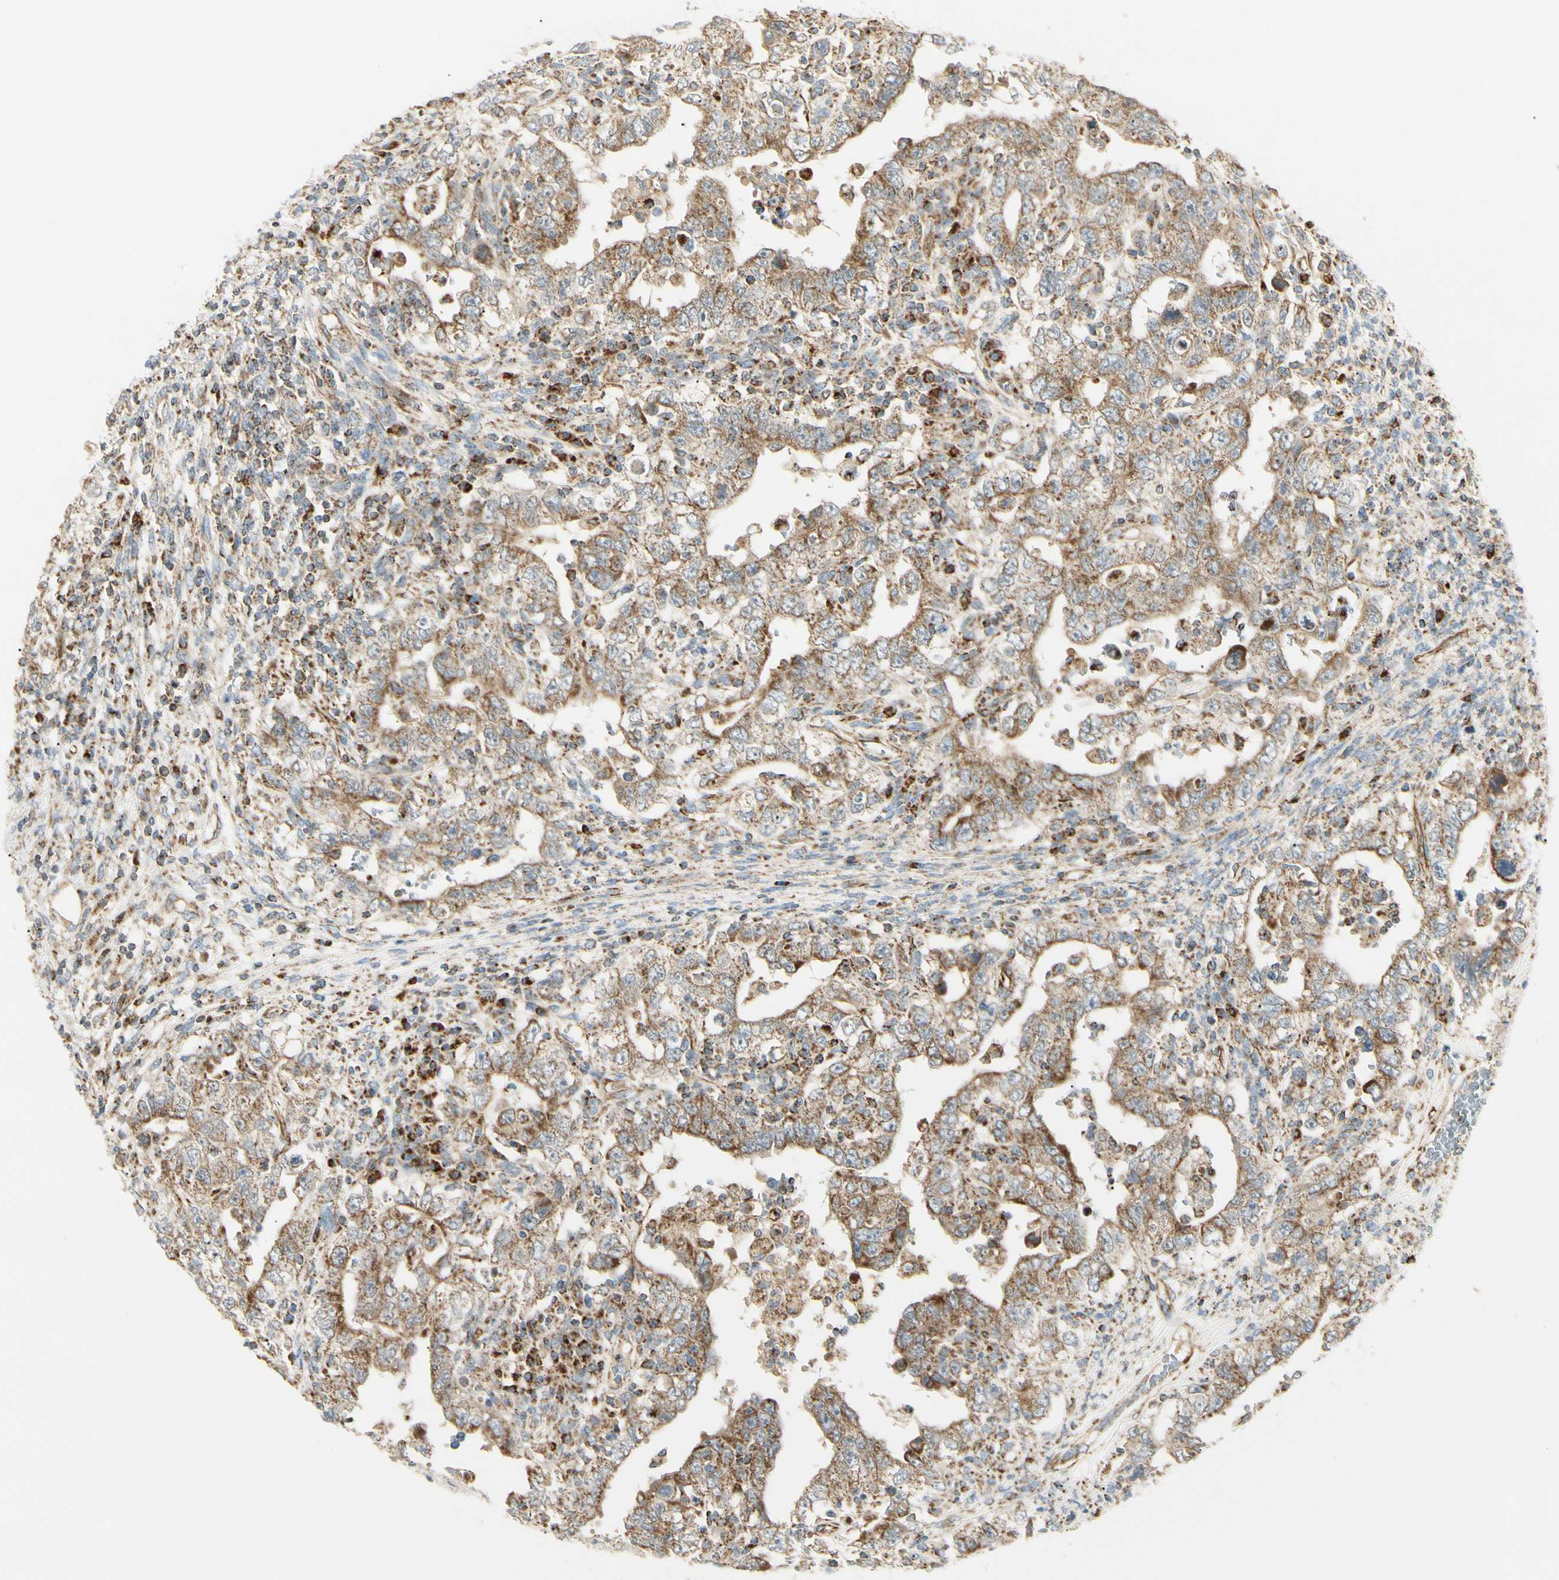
{"staining": {"intensity": "moderate", "quantity": ">75%", "location": "cytoplasmic/membranous"}, "tissue": "testis cancer", "cell_type": "Tumor cells", "image_type": "cancer", "snomed": [{"axis": "morphology", "description": "Carcinoma, Embryonal, NOS"}, {"axis": "topography", "description": "Testis"}], "caption": "Immunohistochemistry histopathology image of testis cancer (embryonal carcinoma) stained for a protein (brown), which reveals medium levels of moderate cytoplasmic/membranous expression in approximately >75% of tumor cells.", "gene": "TBC1D10A", "patient": {"sex": "male", "age": 26}}